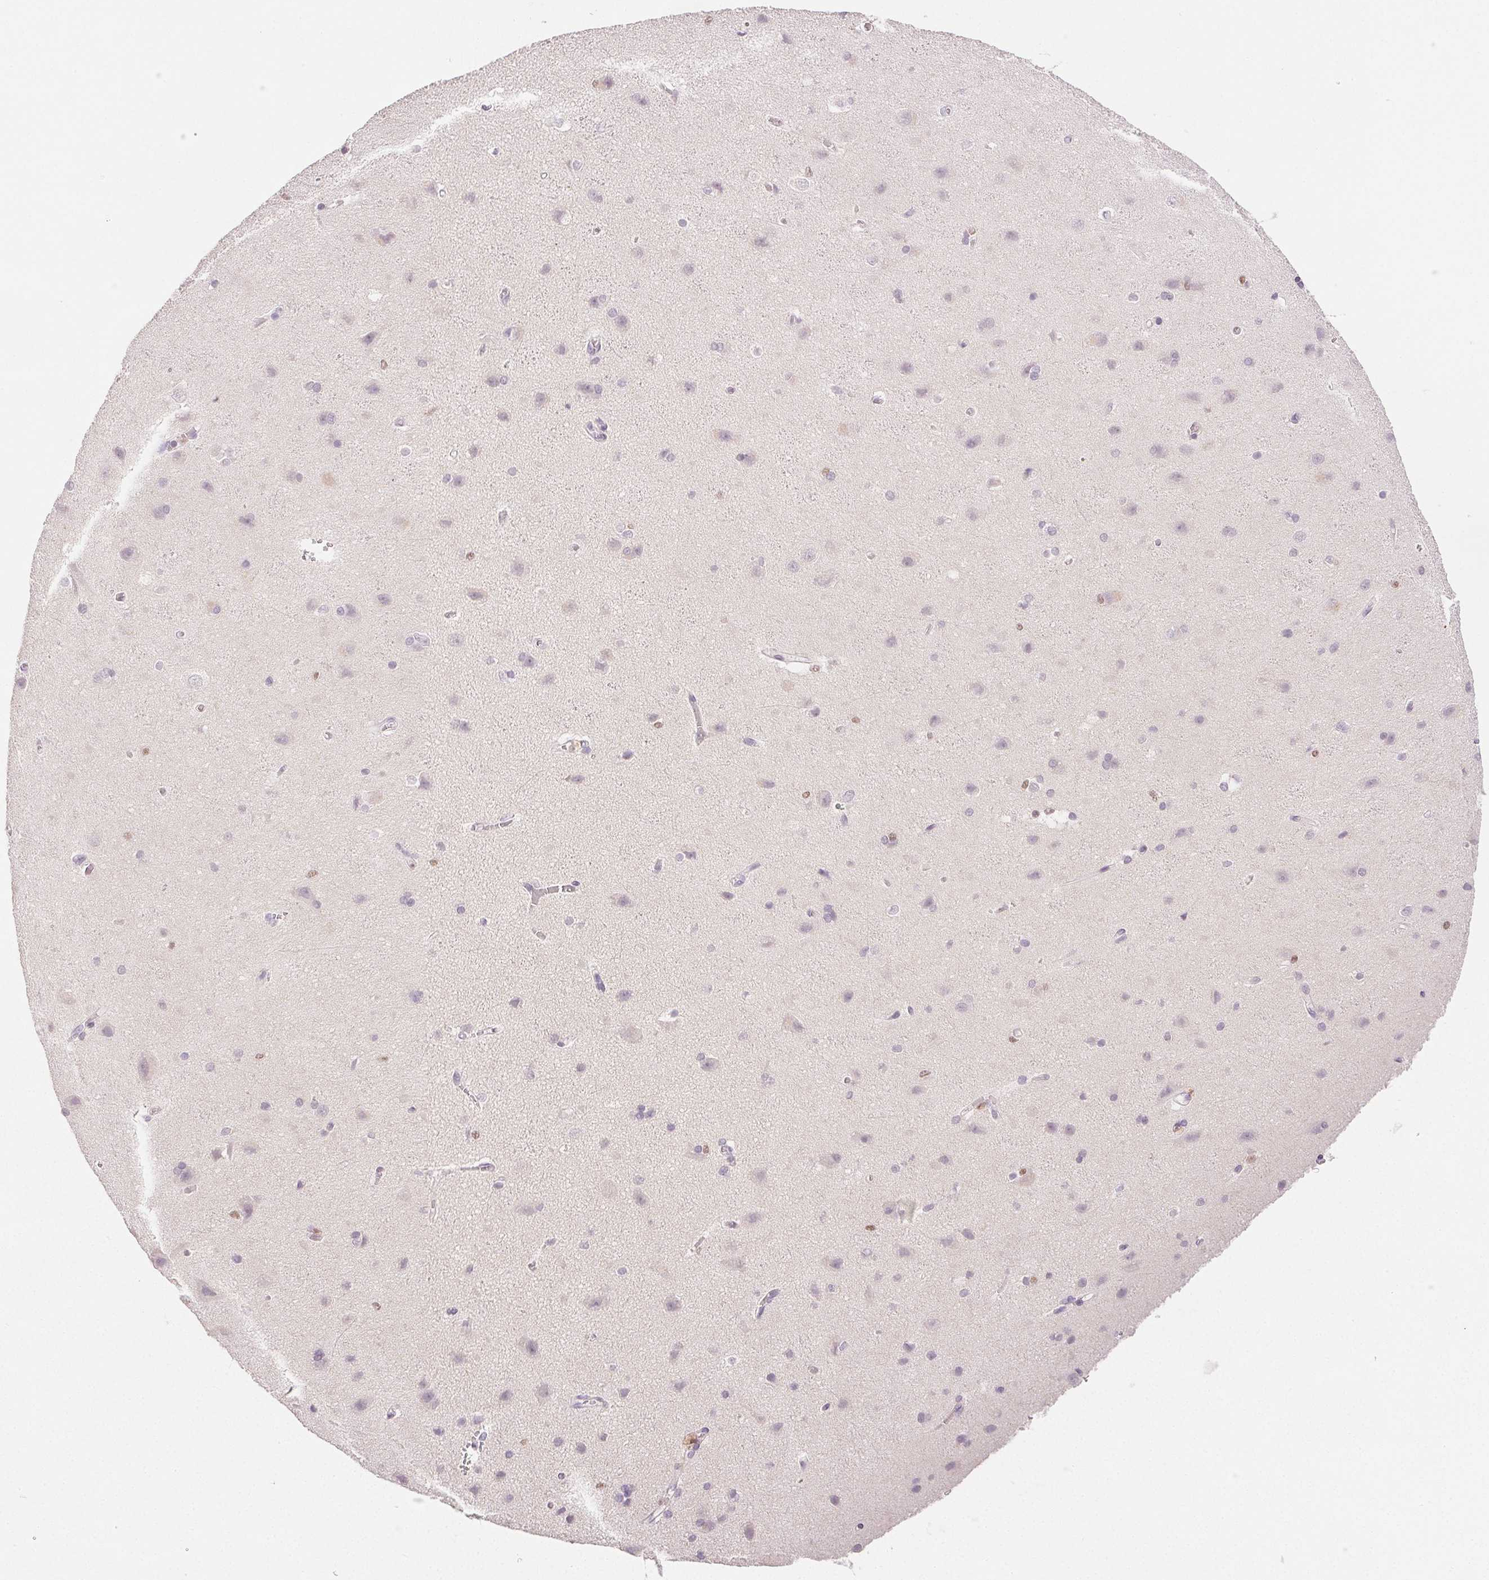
{"staining": {"intensity": "negative", "quantity": "none", "location": "none"}, "tissue": "cerebral cortex", "cell_type": "Endothelial cells", "image_type": "normal", "snomed": [{"axis": "morphology", "description": "Normal tissue, NOS"}, {"axis": "topography", "description": "Cerebral cortex"}], "caption": "High power microscopy image of an immunohistochemistry image of normal cerebral cortex, revealing no significant positivity in endothelial cells.", "gene": "RUNX2", "patient": {"sex": "male", "age": 37}}